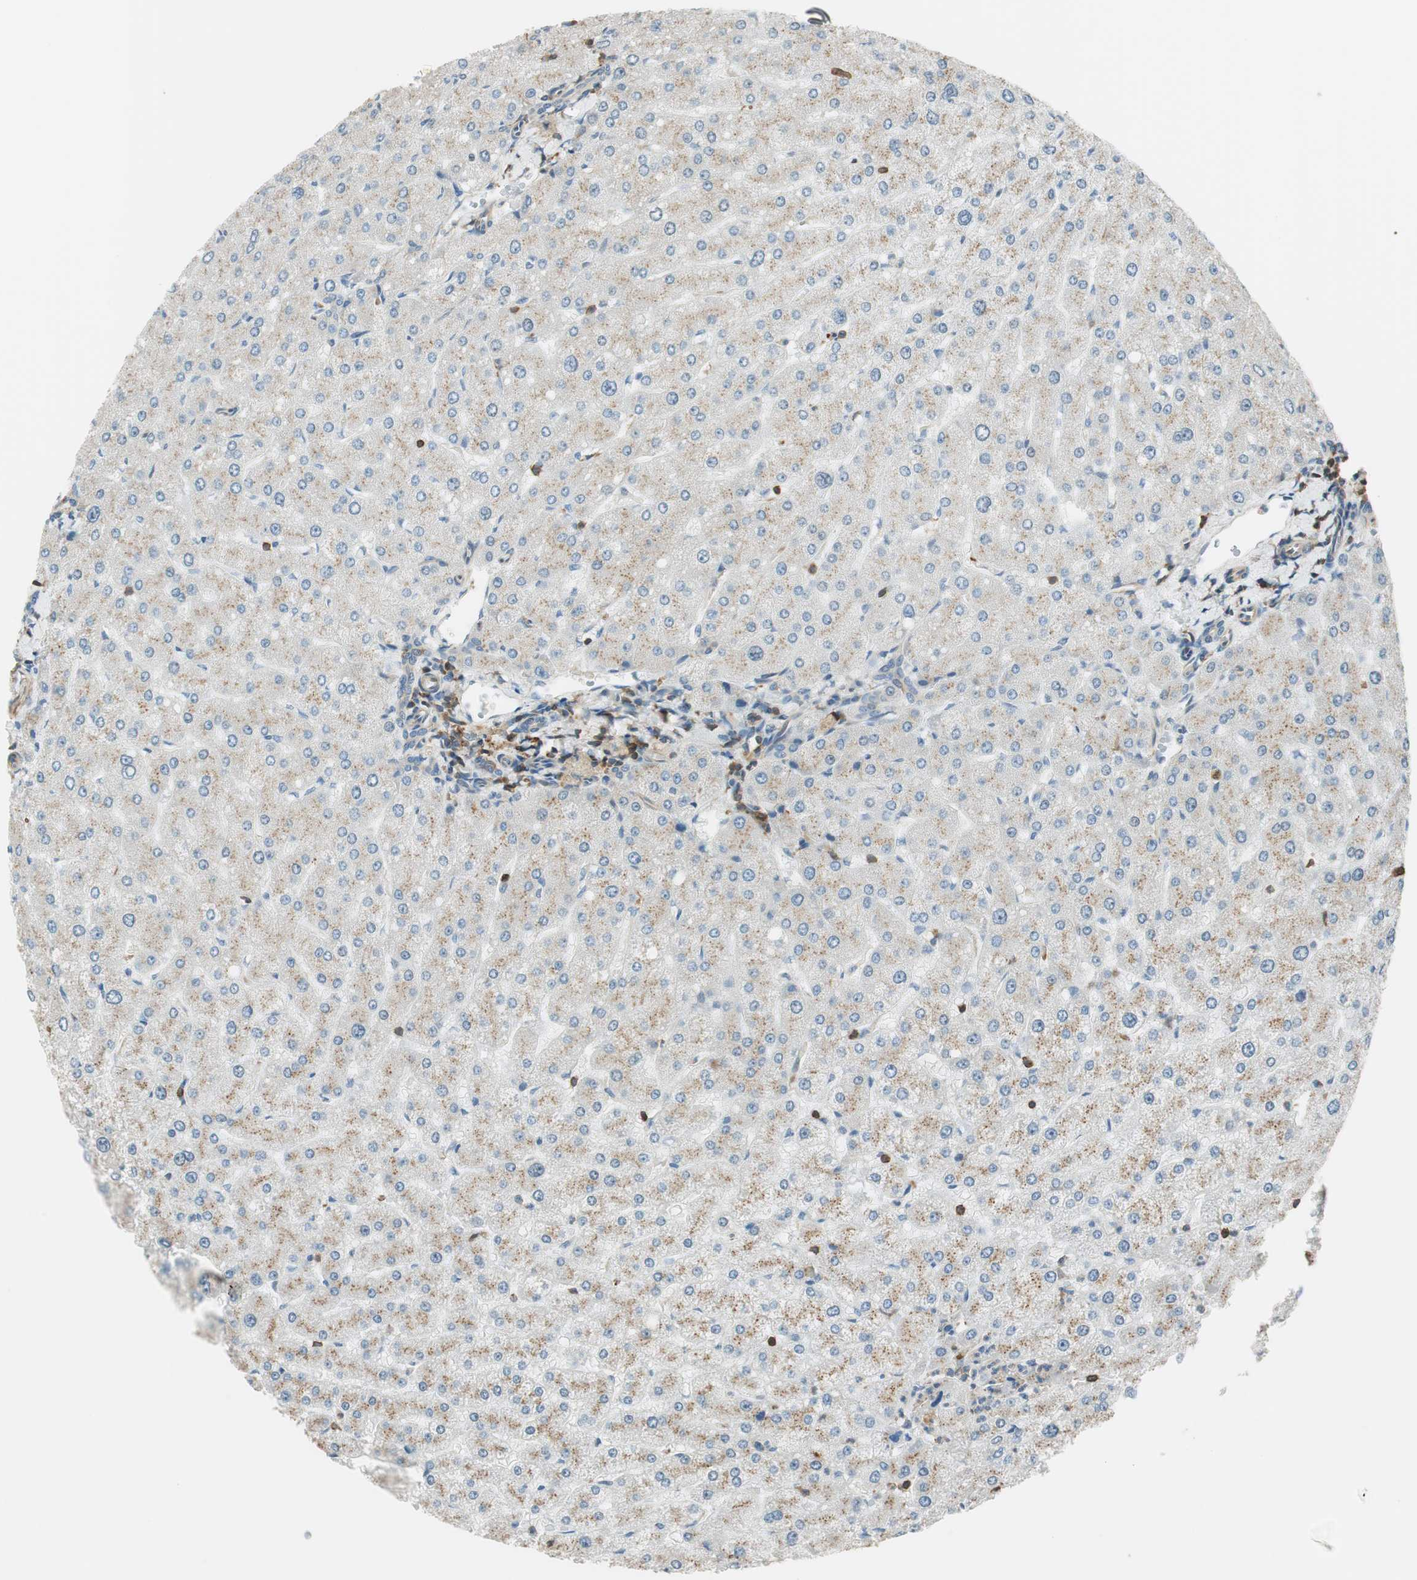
{"staining": {"intensity": "negative", "quantity": "none", "location": "none"}, "tissue": "liver", "cell_type": "Cholangiocytes", "image_type": "normal", "snomed": [{"axis": "morphology", "description": "Normal tissue, NOS"}, {"axis": "topography", "description": "Liver"}], "caption": "Immunohistochemistry (IHC) micrograph of benign human liver stained for a protein (brown), which displays no staining in cholangiocytes. The staining is performed using DAB brown chromogen with nuclei counter-stained in using hematoxylin.", "gene": "PI4K2B", "patient": {"sex": "male", "age": 55}}